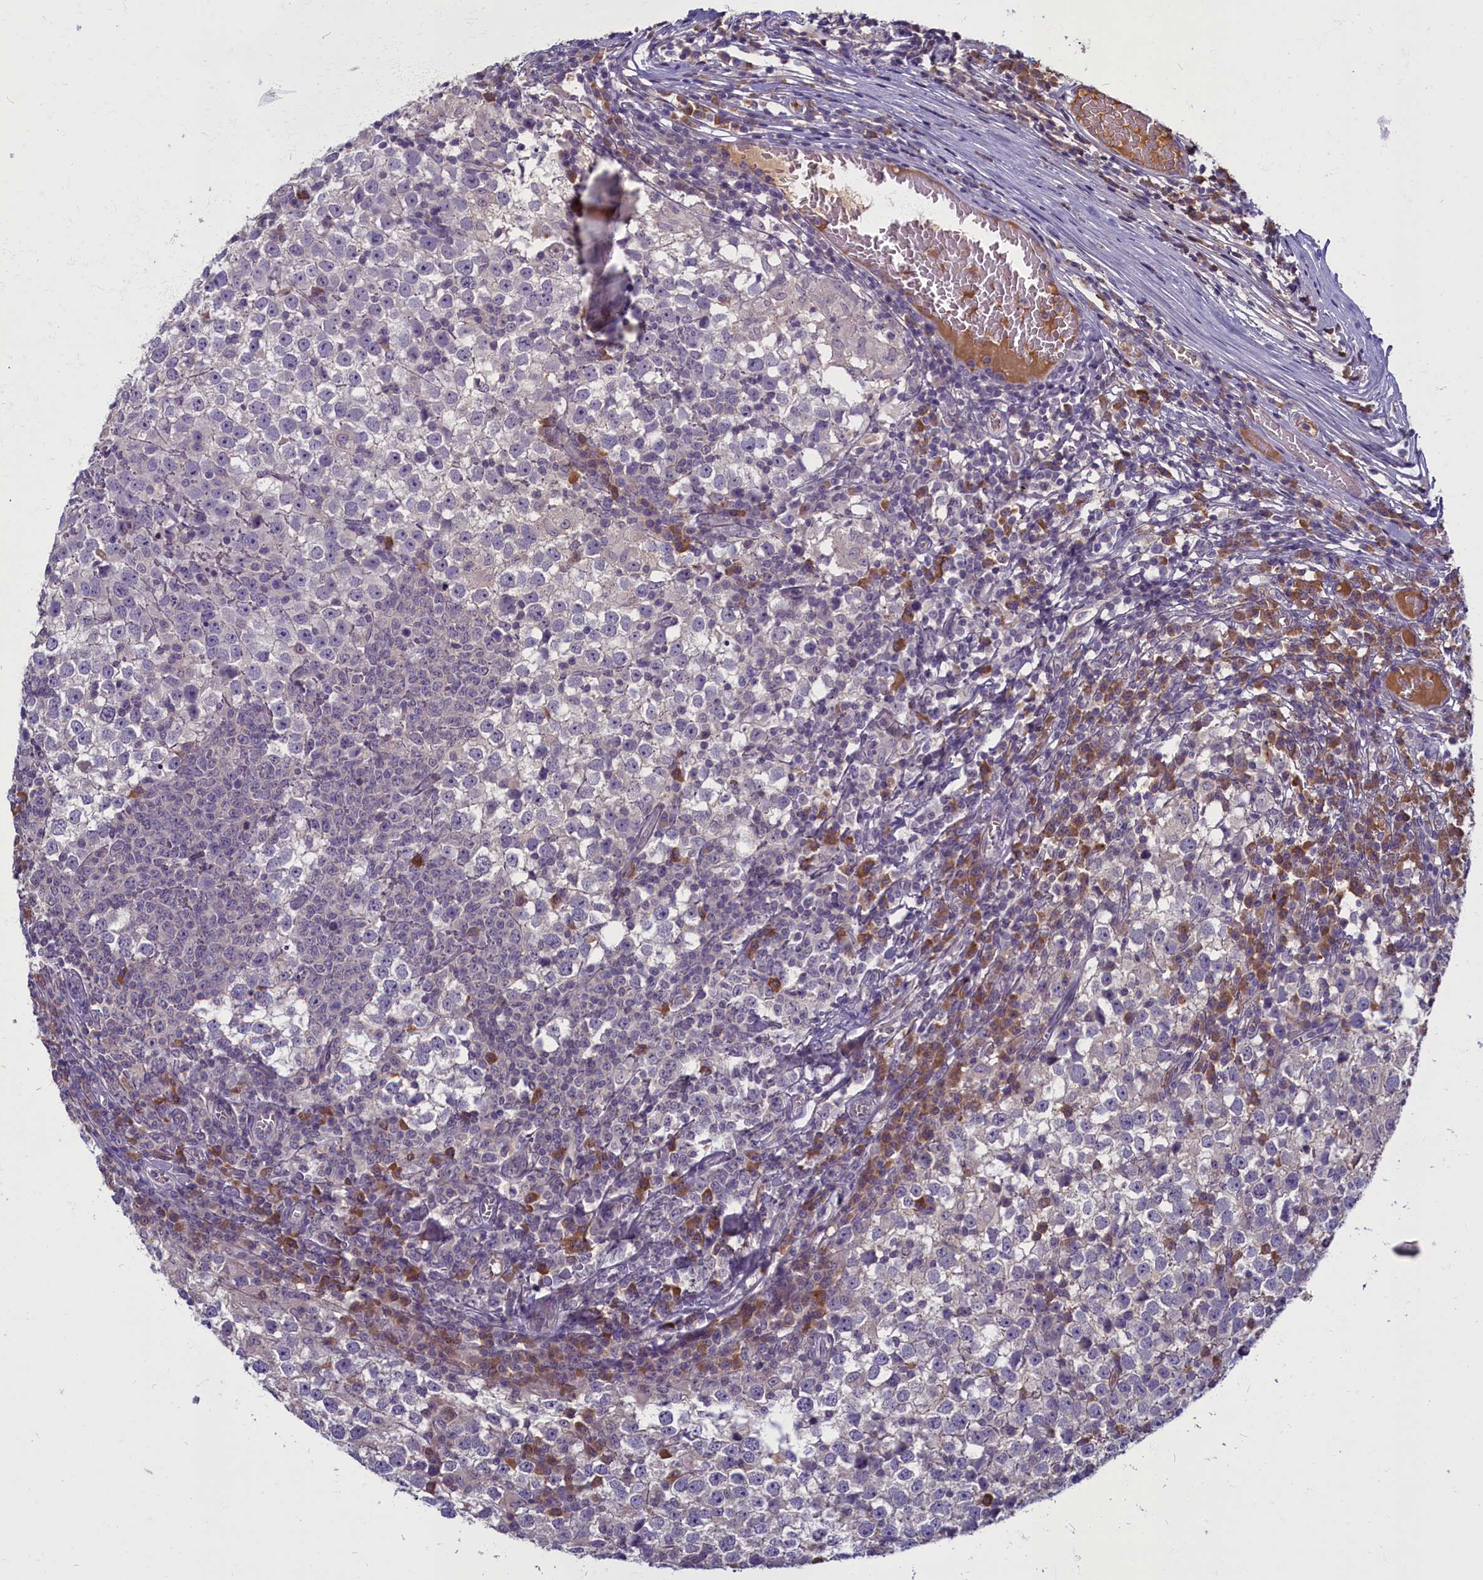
{"staining": {"intensity": "negative", "quantity": "none", "location": "none"}, "tissue": "testis cancer", "cell_type": "Tumor cells", "image_type": "cancer", "snomed": [{"axis": "morphology", "description": "Seminoma, NOS"}, {"axis": "topography", "description": "Testis"}], "caption": "A high-resolution image shows immunohistochemistry staining of testis cancer (seminoma), which reveals no significant positivity in tumor cells. (DAB IHC with hematoxylin counter stain).", "gene": "SV2C", "patient": {"sex": "male", "age": 65}}